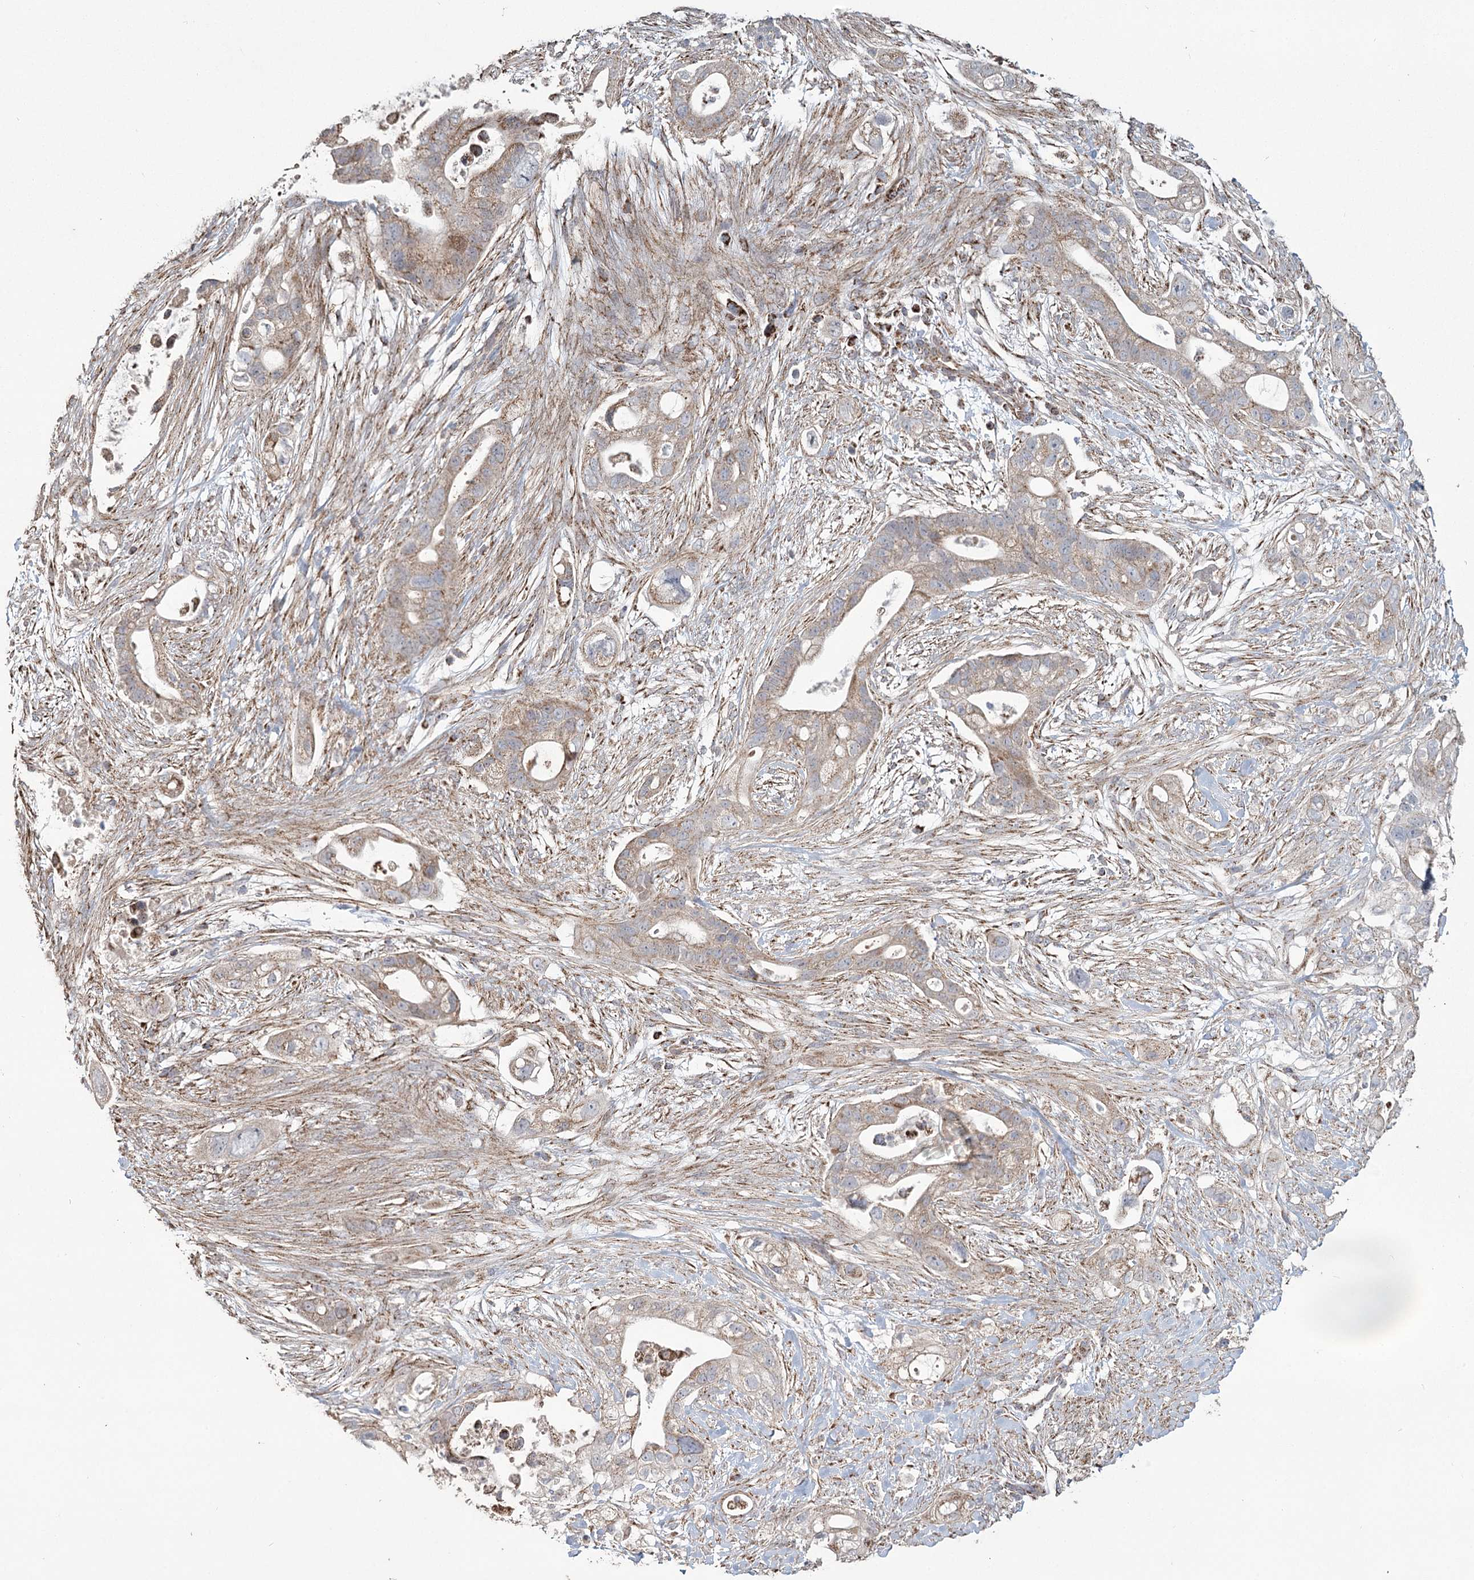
{"staining": {"intensity": "weak", "quantity": ">75%", "location": "cytoplasmic/membranous"}, "tissue": "pancreatic cancer", "cell_type": "Tumor cells", "image_type": "cancer", "snomed": [{"axis": "morphology", "description": "Adenocarcinoma, NOS"}, {"axis": "topography", "description": "Pancreas"}], "caption": "Immunohistochemical staining of adenocarcinoma (pancreatic) reveals low levels of weak cytoplasmic/membranous staining in approximately >75% of tumor cells. (DAB = brown stain, brightfield microscopy at high magnification).", "gene": "RANBP3L", "patient": {"sex": "male", "age": 53}}